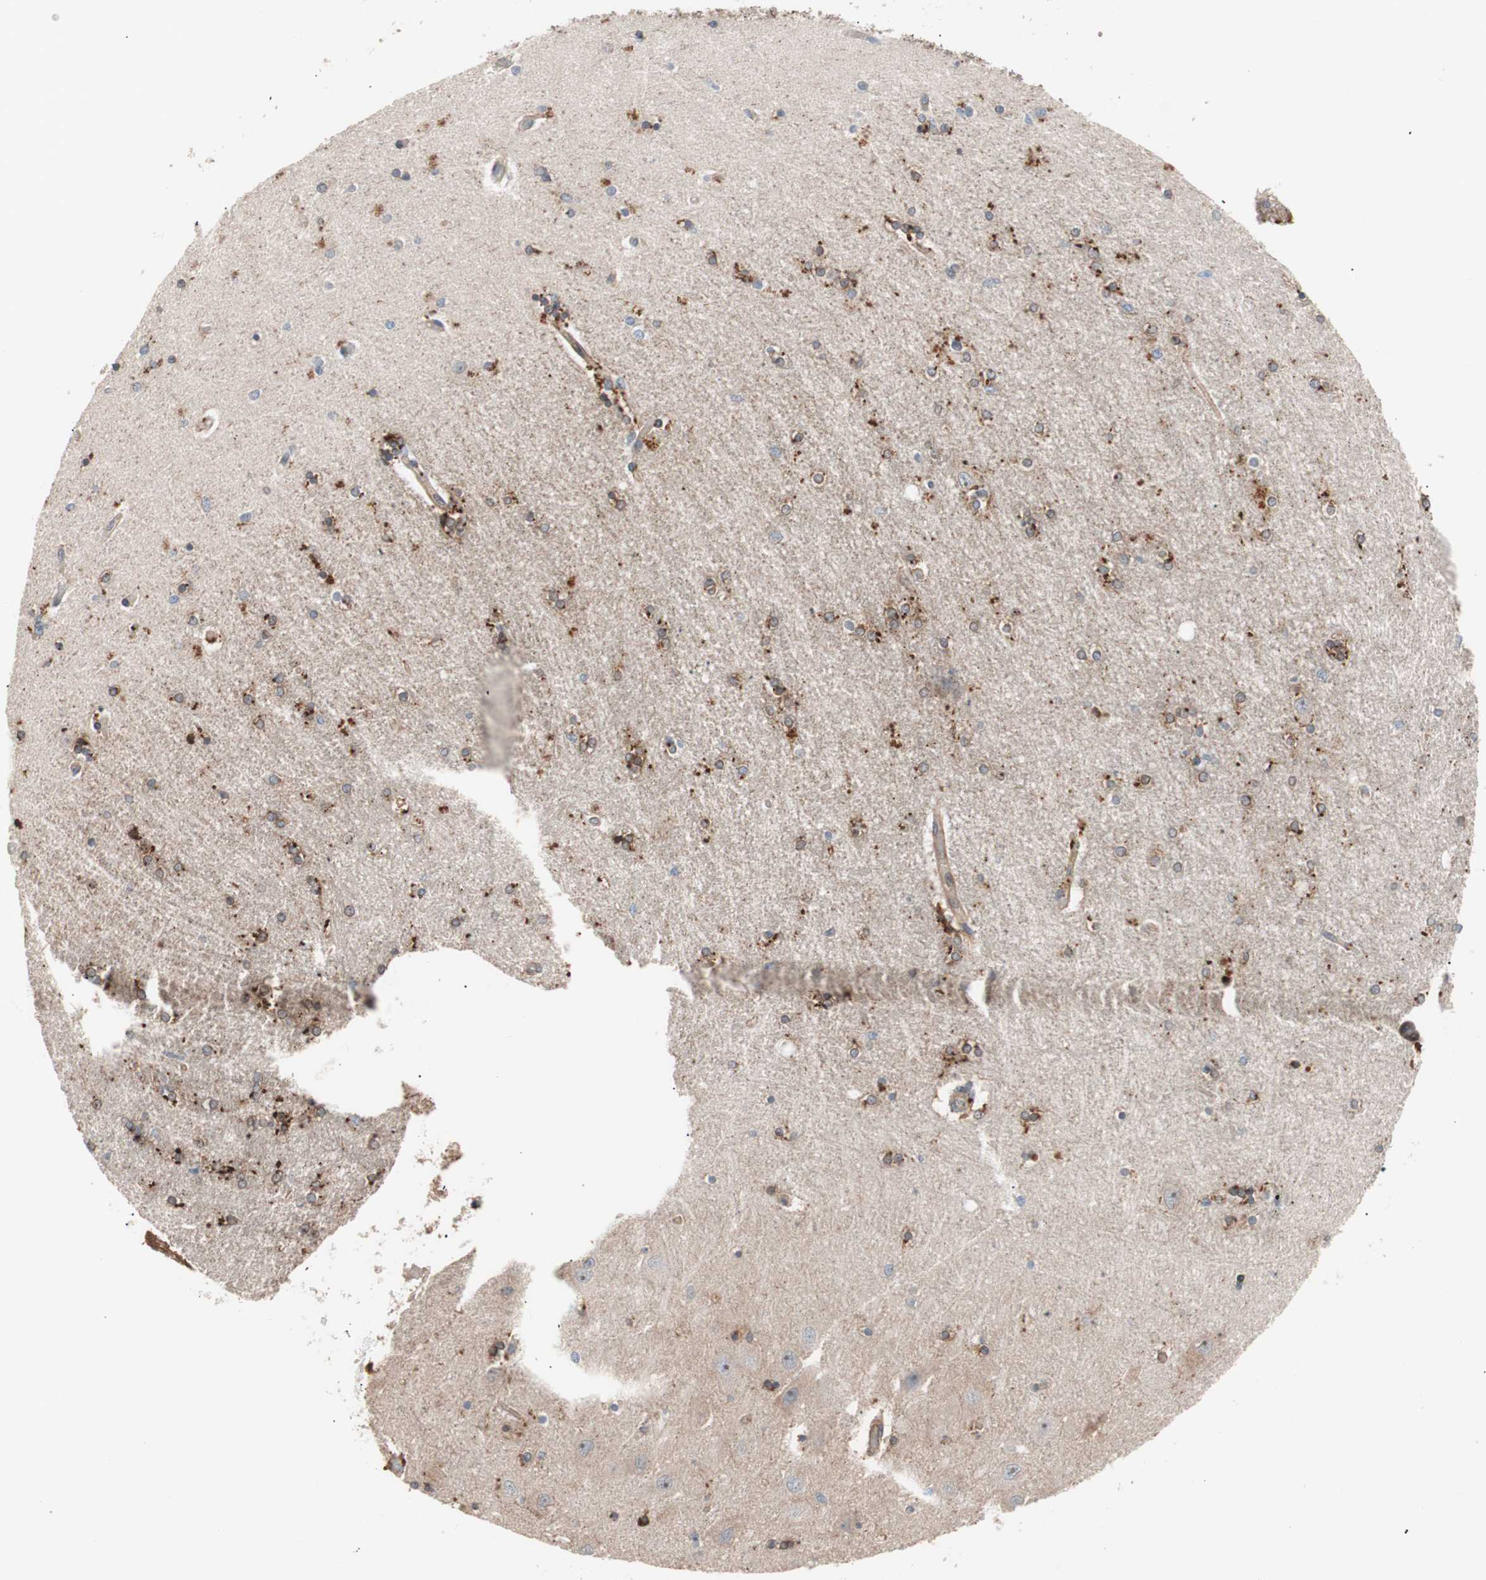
{"staining": {"intensity": "moderate", "quantity": "25%-75%", "location": "cytoplasmic/membranous"}, "tissue": "hippocampus", "cell_type": "Glial cells", "image_type": "normal", "snomed": [{"axis": "morphology", "description": "Normal tissue, NOS"}, {"axis": "topography", "description": "Hippocampus"}], "caption": "A micrograph of human hippocampus stained for a protein exhibits moderate cytoplasmic/membranous brown staining in glial cells. The staining was performed using DAB (3,3'-diaminobenzidine), with brown indicating positive protein expression. Nuclei are stained blue with hematoxylin.", "gene": "SMG1", "patient": {"sex": "female", "age": 54}}